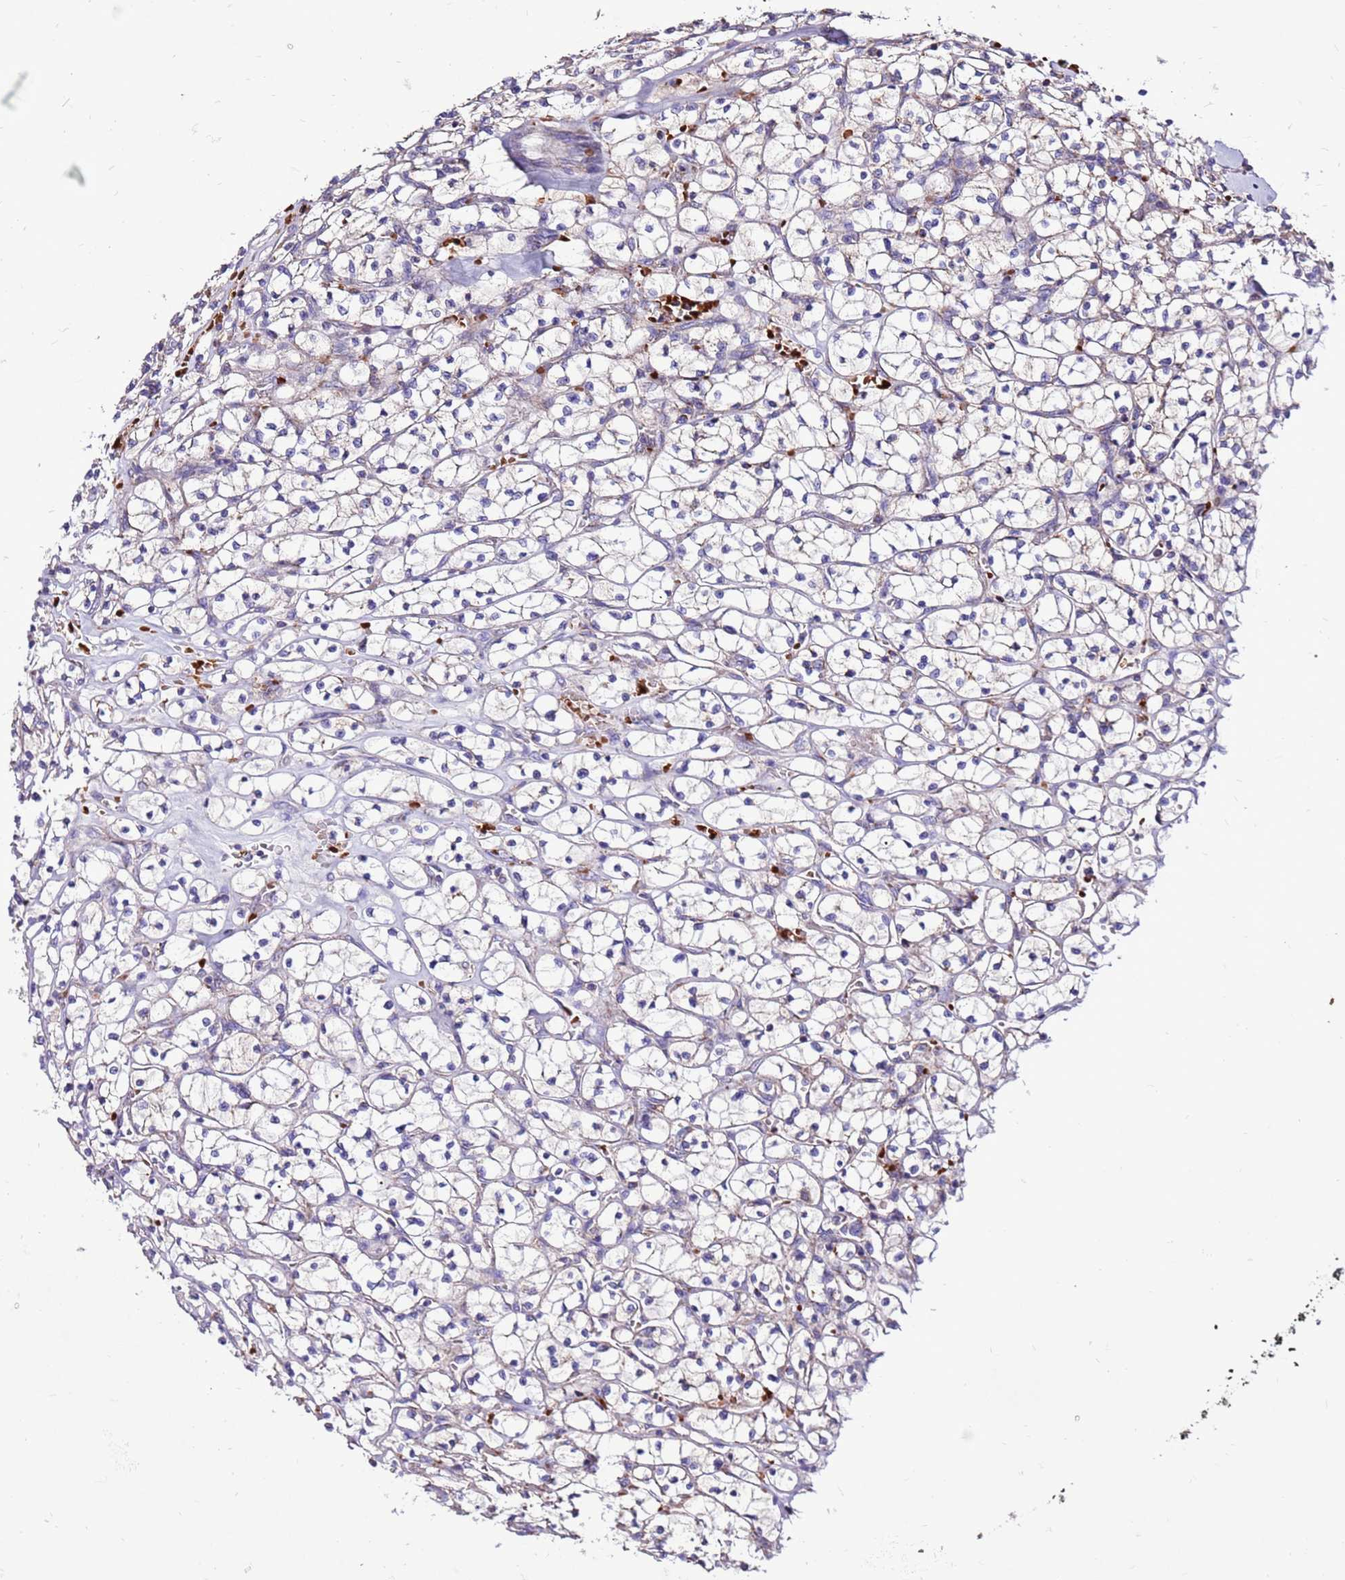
{"staining": {"intensity": "negative", "quantity": "none", "location": "none"}, "tissue": "renal cancer", "cell_type": "Tumor cells", "image_type": "cancer", "snomed": [{"axis": "morphology", "description": "Adenocarcinoma, NOS"}, {"axis": "topography", "description": "Kidney"}], "caption": "Human renal cancer (adenocarcinoma) stained for a protein using immunohistochemistry (IHC) displays no expression in tumor cells.", "gene": "SPSB3", "patient": {"sex": "female", "age": 64}}